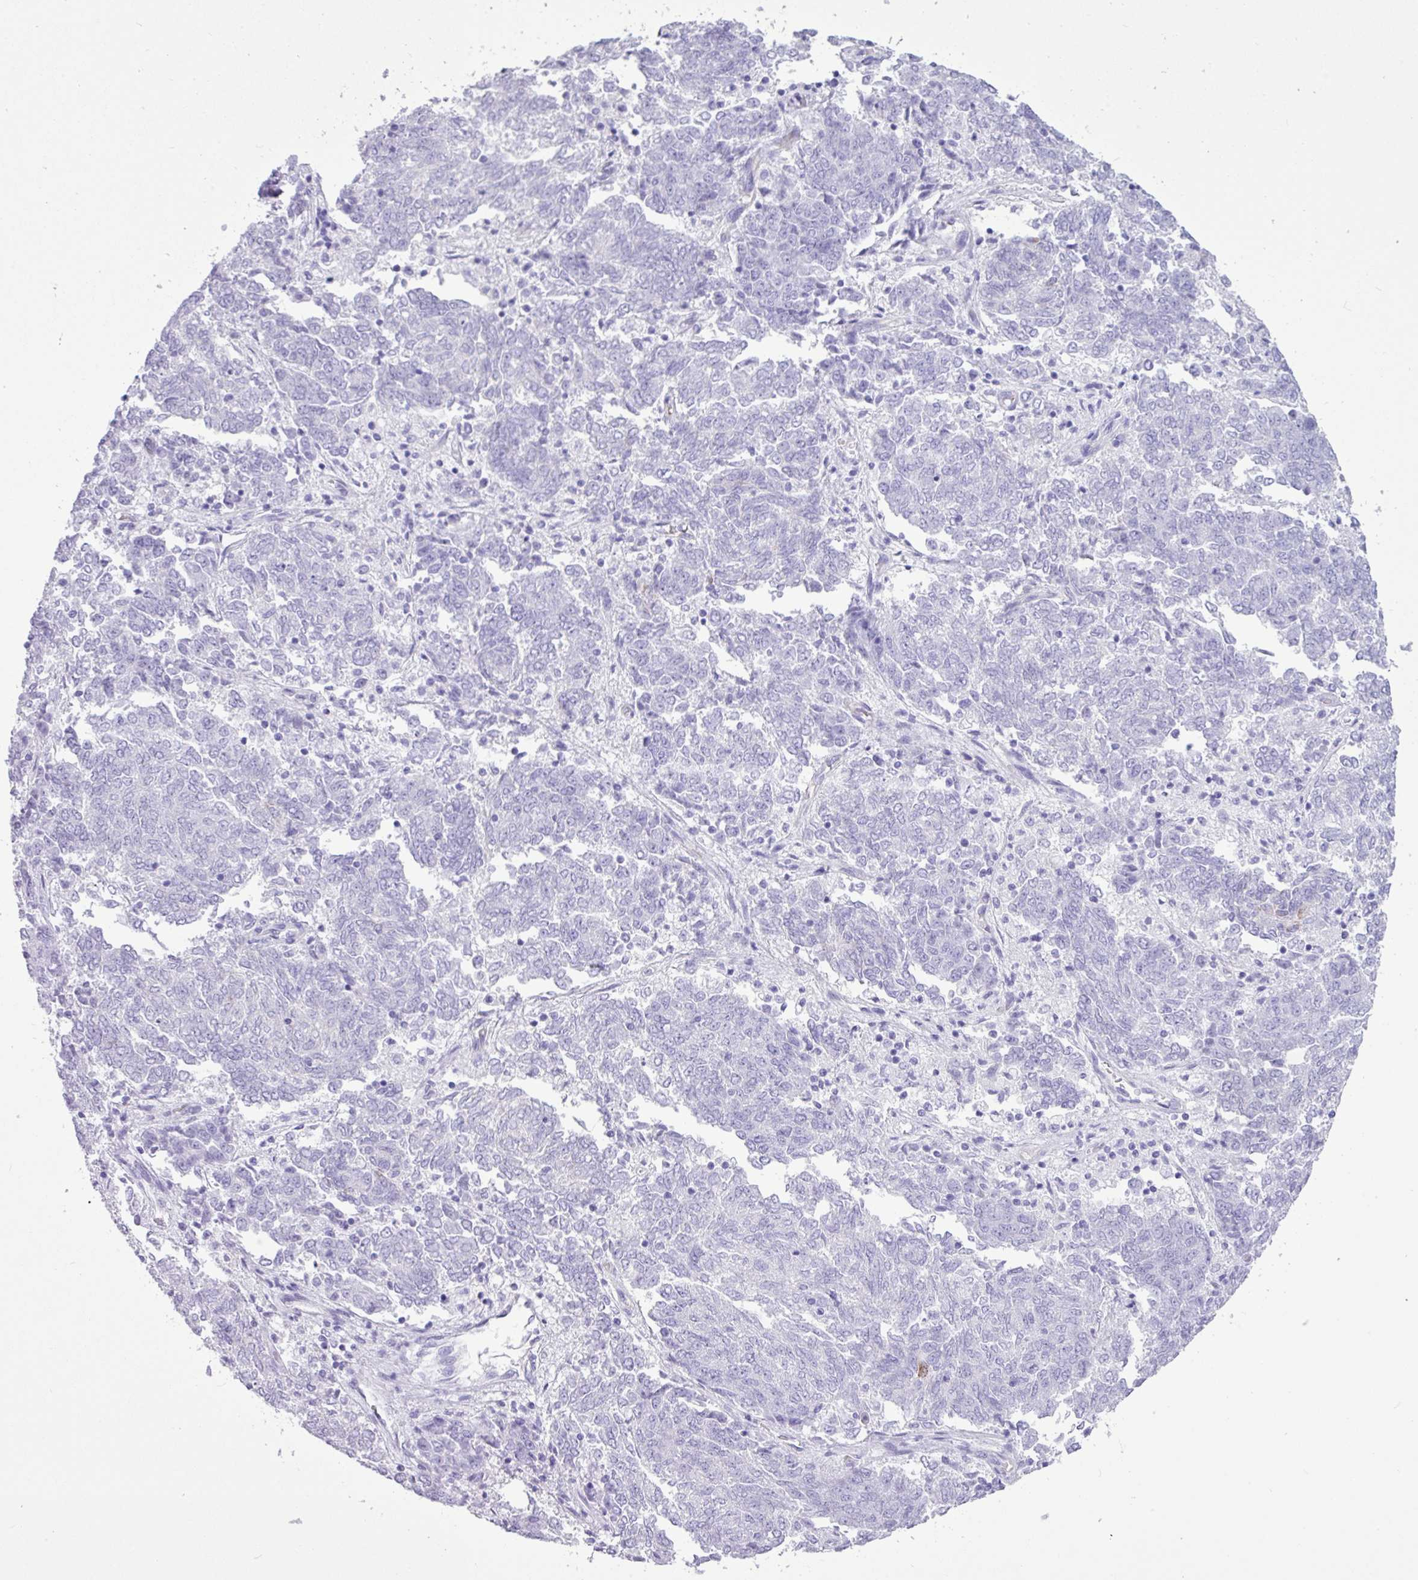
{"staining": {"intensity": "negative", "quantity": "none", "location": "none"}, "tissue": "endometrial cancer", "cell_type": "Tumor cells", "image_type": "cancer", "snomed": [{"axis": "morphology", "description": "Adenocarcinoma, NOS"}, {"axis": "topography", "description": "Endometrium"}], "caption": "Histopathology image shows no significant protein staining in tumor cells of adenocarcinoma (endometrial).", "gene": "CKMT2", "patient": {"sex": "female", "age": 80}}